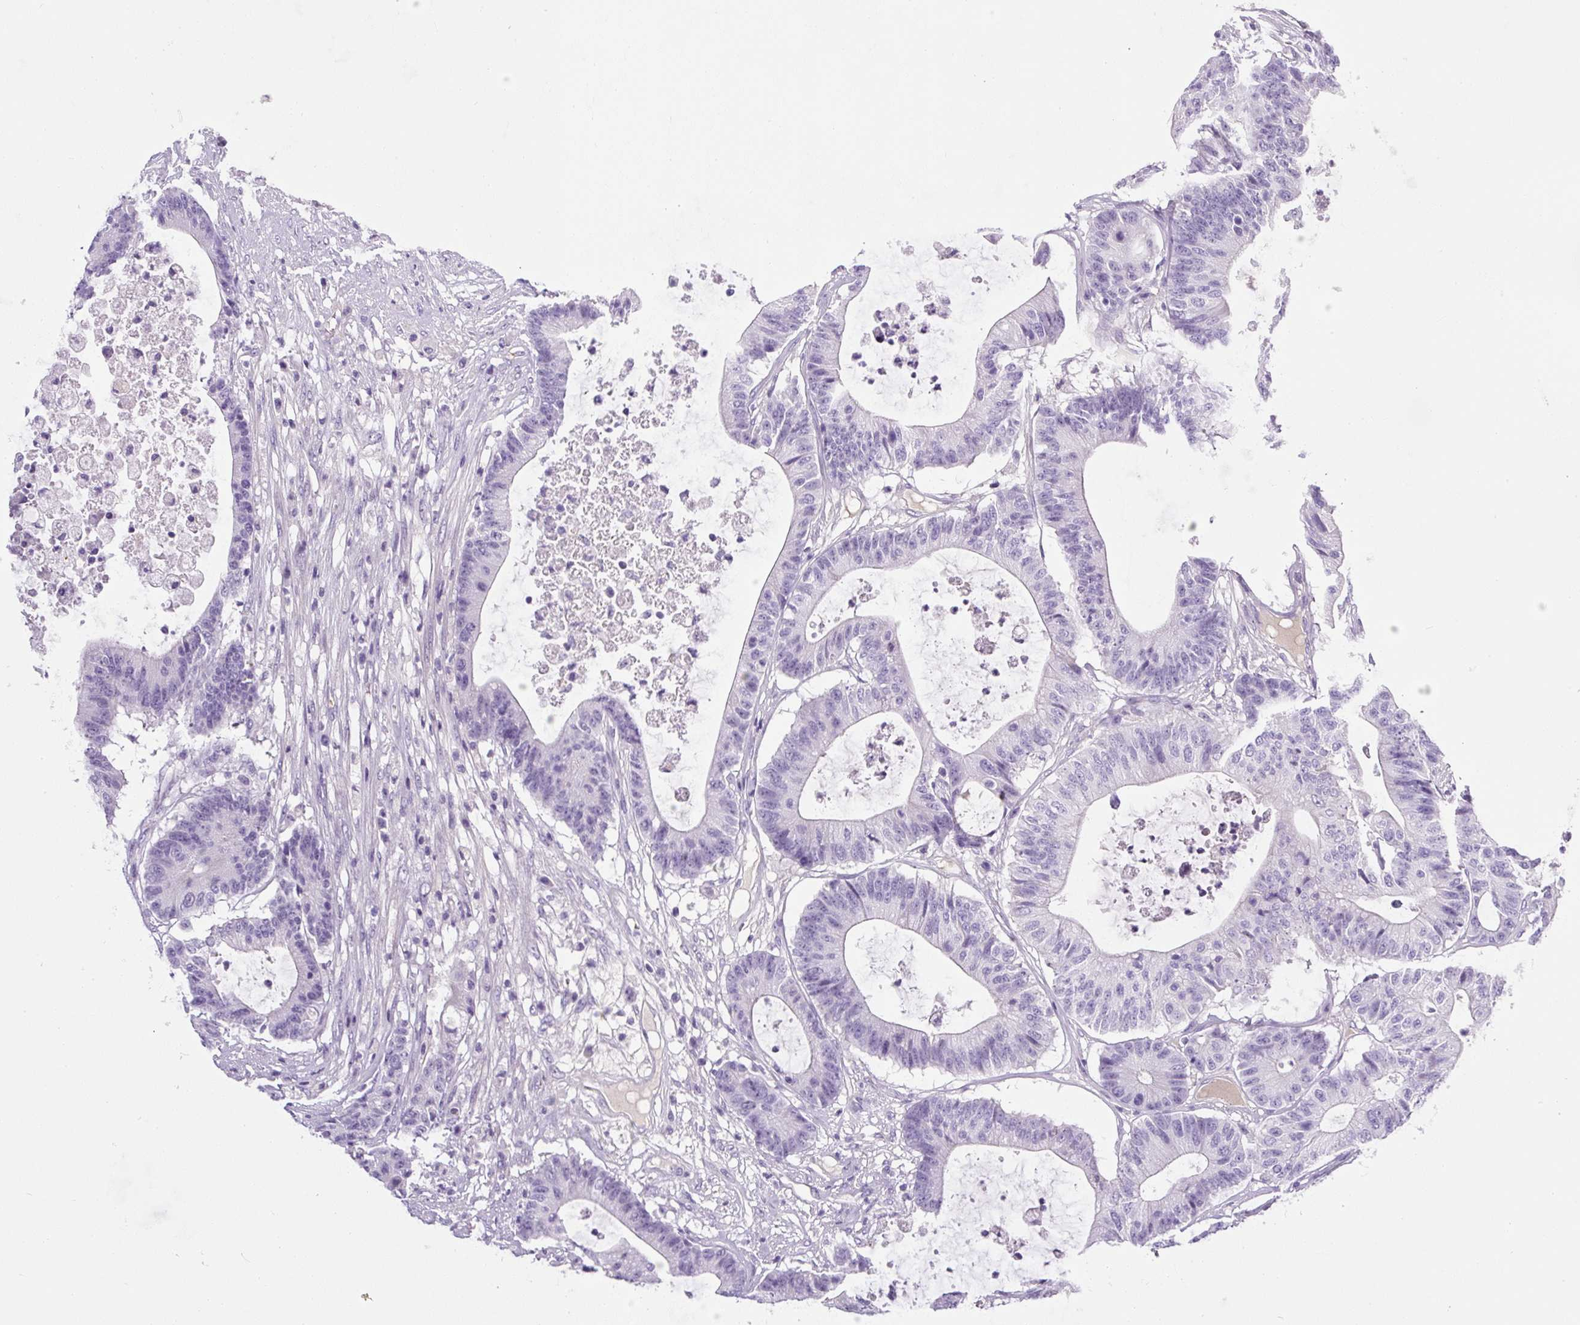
{"staining": {"intensity": "negative", "quantity": "none", "location": "none"}, "tissue": "colorectal cancer", "cell_type": "Tumor cells", "image_type": "cancer", "snomed": [{"axis": "morphology", "description": "Adenocarcinoma, NOS"}, {"axis": "topography", "description": "Colon"}], "caption": "Protein analysis of colorectal cancer shows no significant expression in tumor cells.", "gene": "OR14A2", "patient": {"sex": "female", "age": 84}}